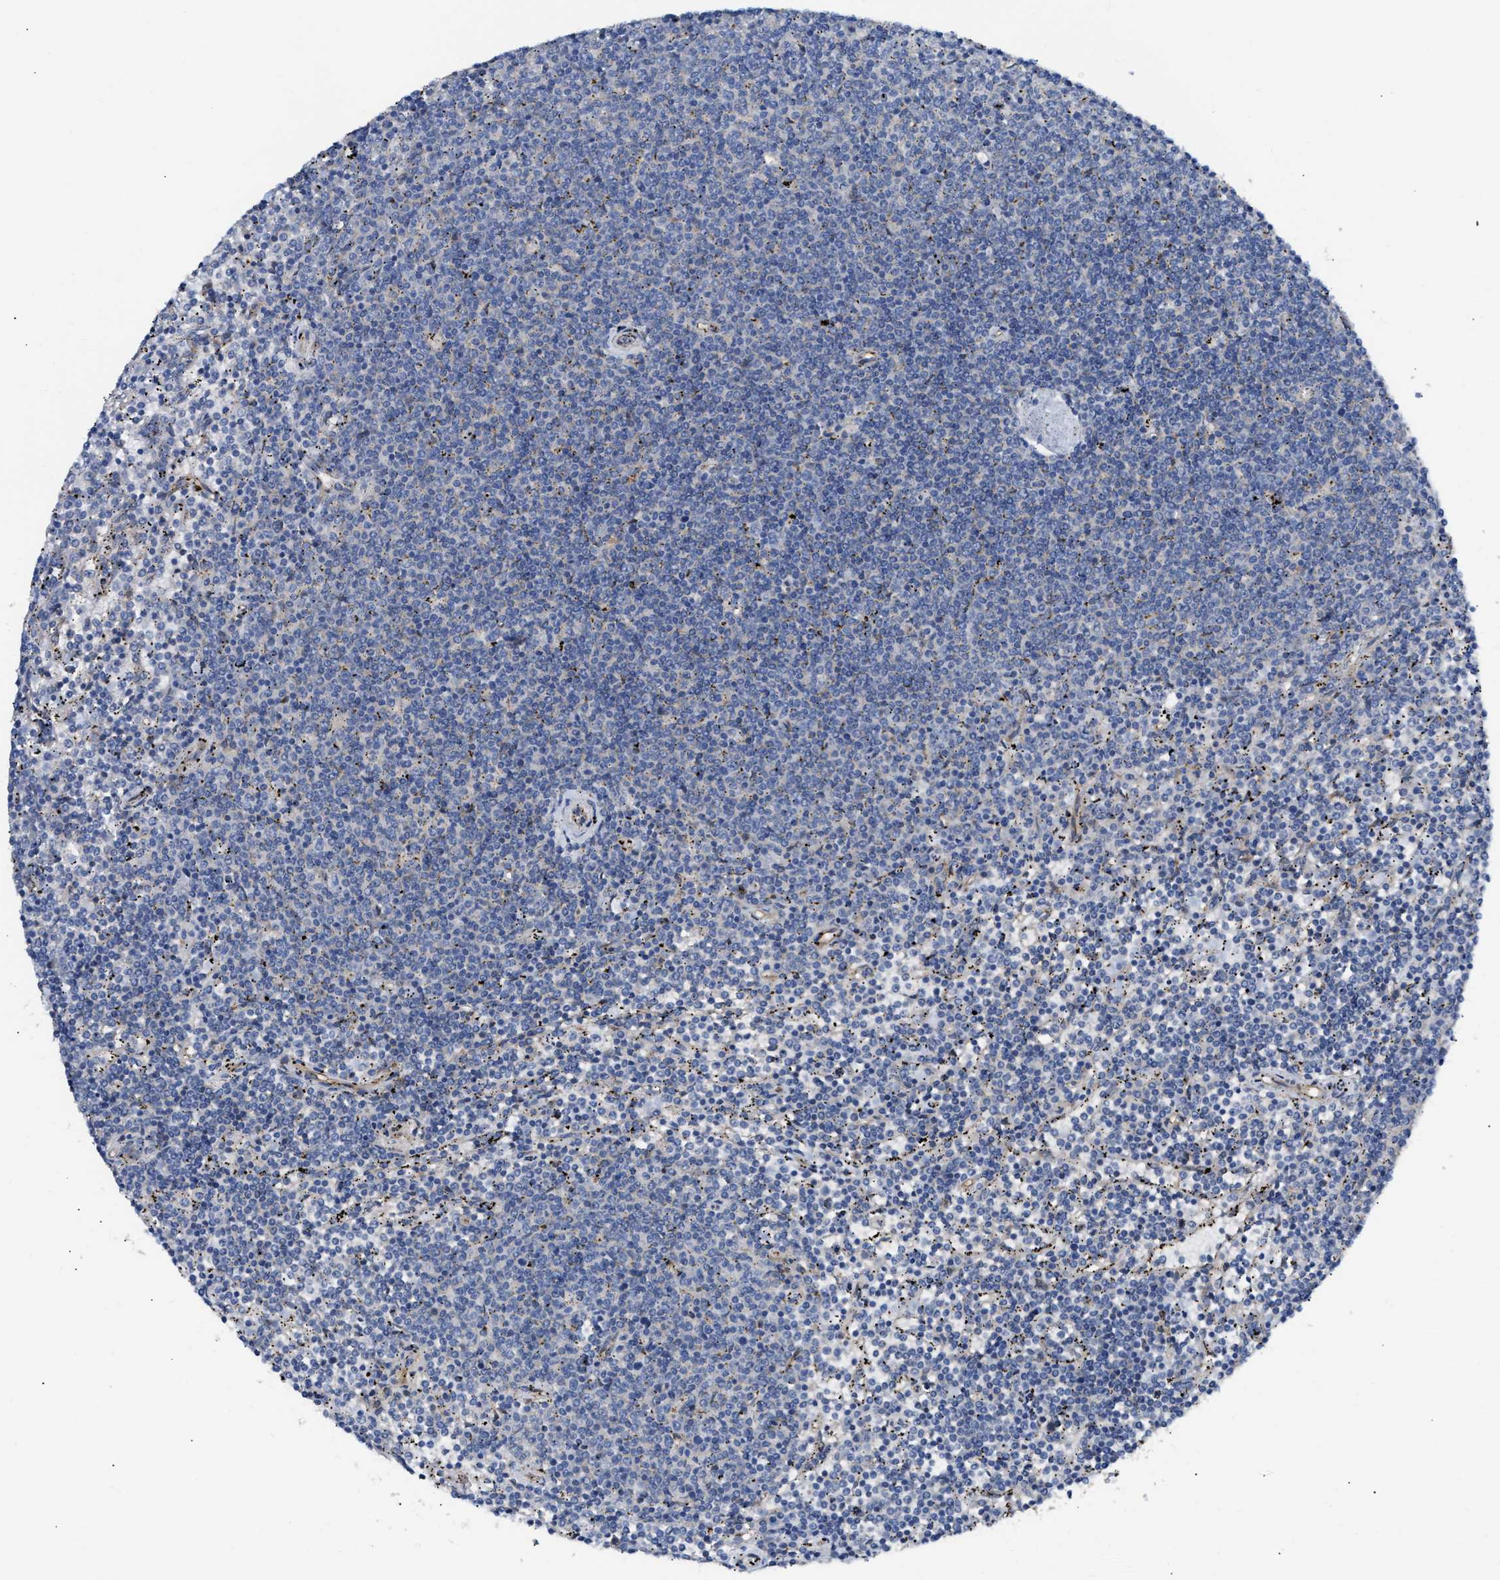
{"staining": {"intensity": "negative", "quantity": "none", "location": "none"}, "tissue": "lymphoma", "cell_type": "Tumor cells", "image_type": "cancer", "snomed": [{"axis": "morphology", "description": "Malignant lymphoma, non-Hodgkin's type, Low grade"}, {"axis": "topography", "description": "Spleen"}], "caption": "Malignant lymphoma, non-Hodgkin's type (low-grade) was stained to show a protein in brown. There is no significant expression in tumor cells.", "gene": "FHL1", "patient": {"sex": "female", "age": 50}}